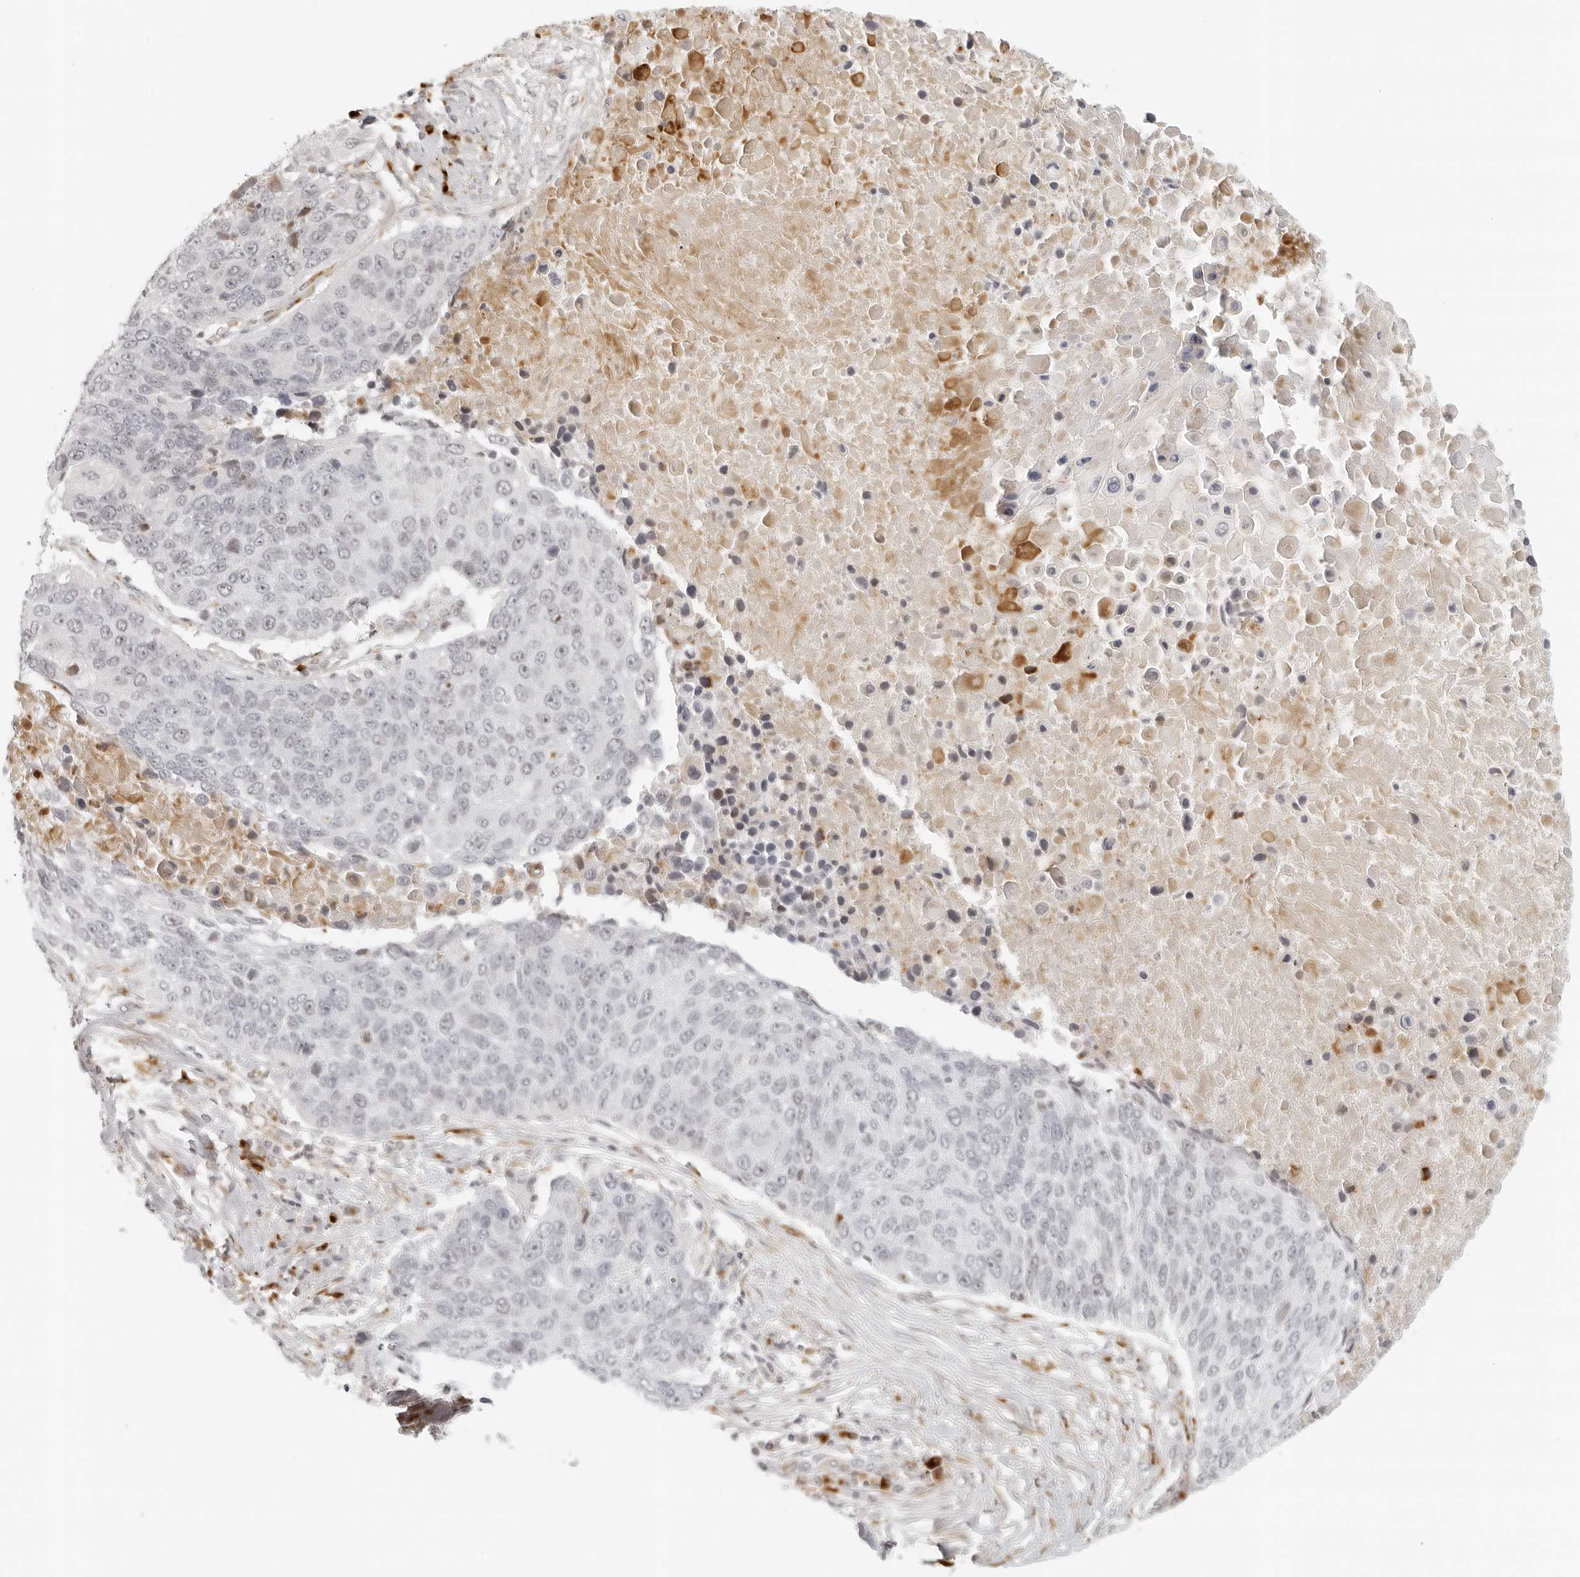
{"staining": {"intensity": "weak", "quantity": "<25%", "location": "nuclear"}, "tissue": "lung cancer", "cell_type": "Tumor cells", "image_type": "cancer", "snomed": [{"axis": "morphology", "description": "Squamous cell carcinoma, NOS"}, {"axis": "topography", "description": "Lung"}], "caption": "IHC photomicrograph of lung cancer stained for a protein (brown), which shows no expression in tumor cells.", "gene": "ZNF678", "patient": {"sex": "male", "age": 66}}